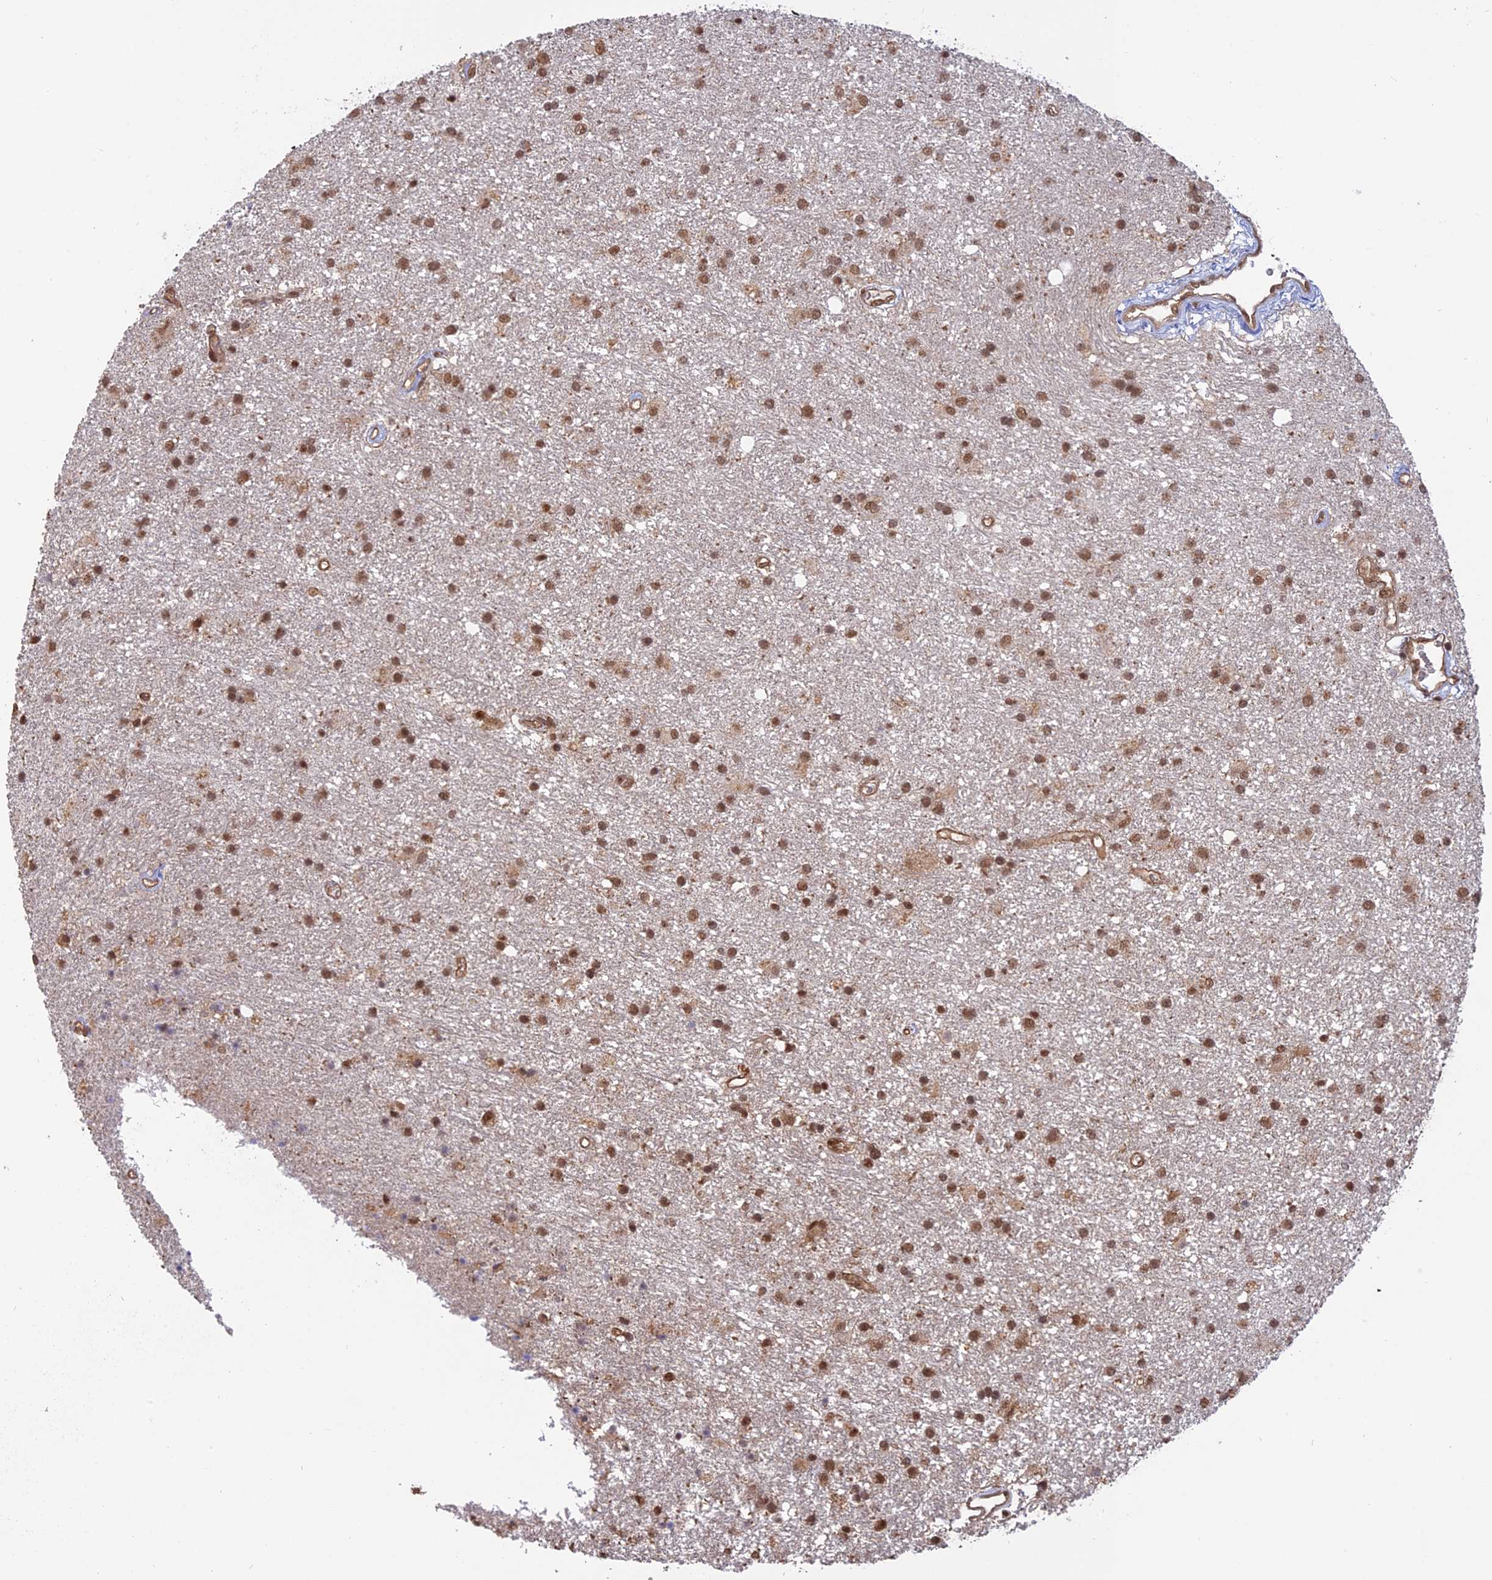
{"staining": {"intensity": "moderate", "quantity": ">75%", "location": "nuclear"}, "tissue": "glioma", "cell_type": "Tumor cells", "image_type": "cancer", "snomed": [{"axis": "morphology", "description": "Glioma, malignant, High grade"}, {"axis": "topography", "description": "Brain"}], "caption": "Brown immunohistochemical staining in malignant glioma (high-grade) reveals moderate nuclear staining in about >75% of tumor cells.", "gene": "PKIG", "patient": {"sex": "male", "age": 77}}